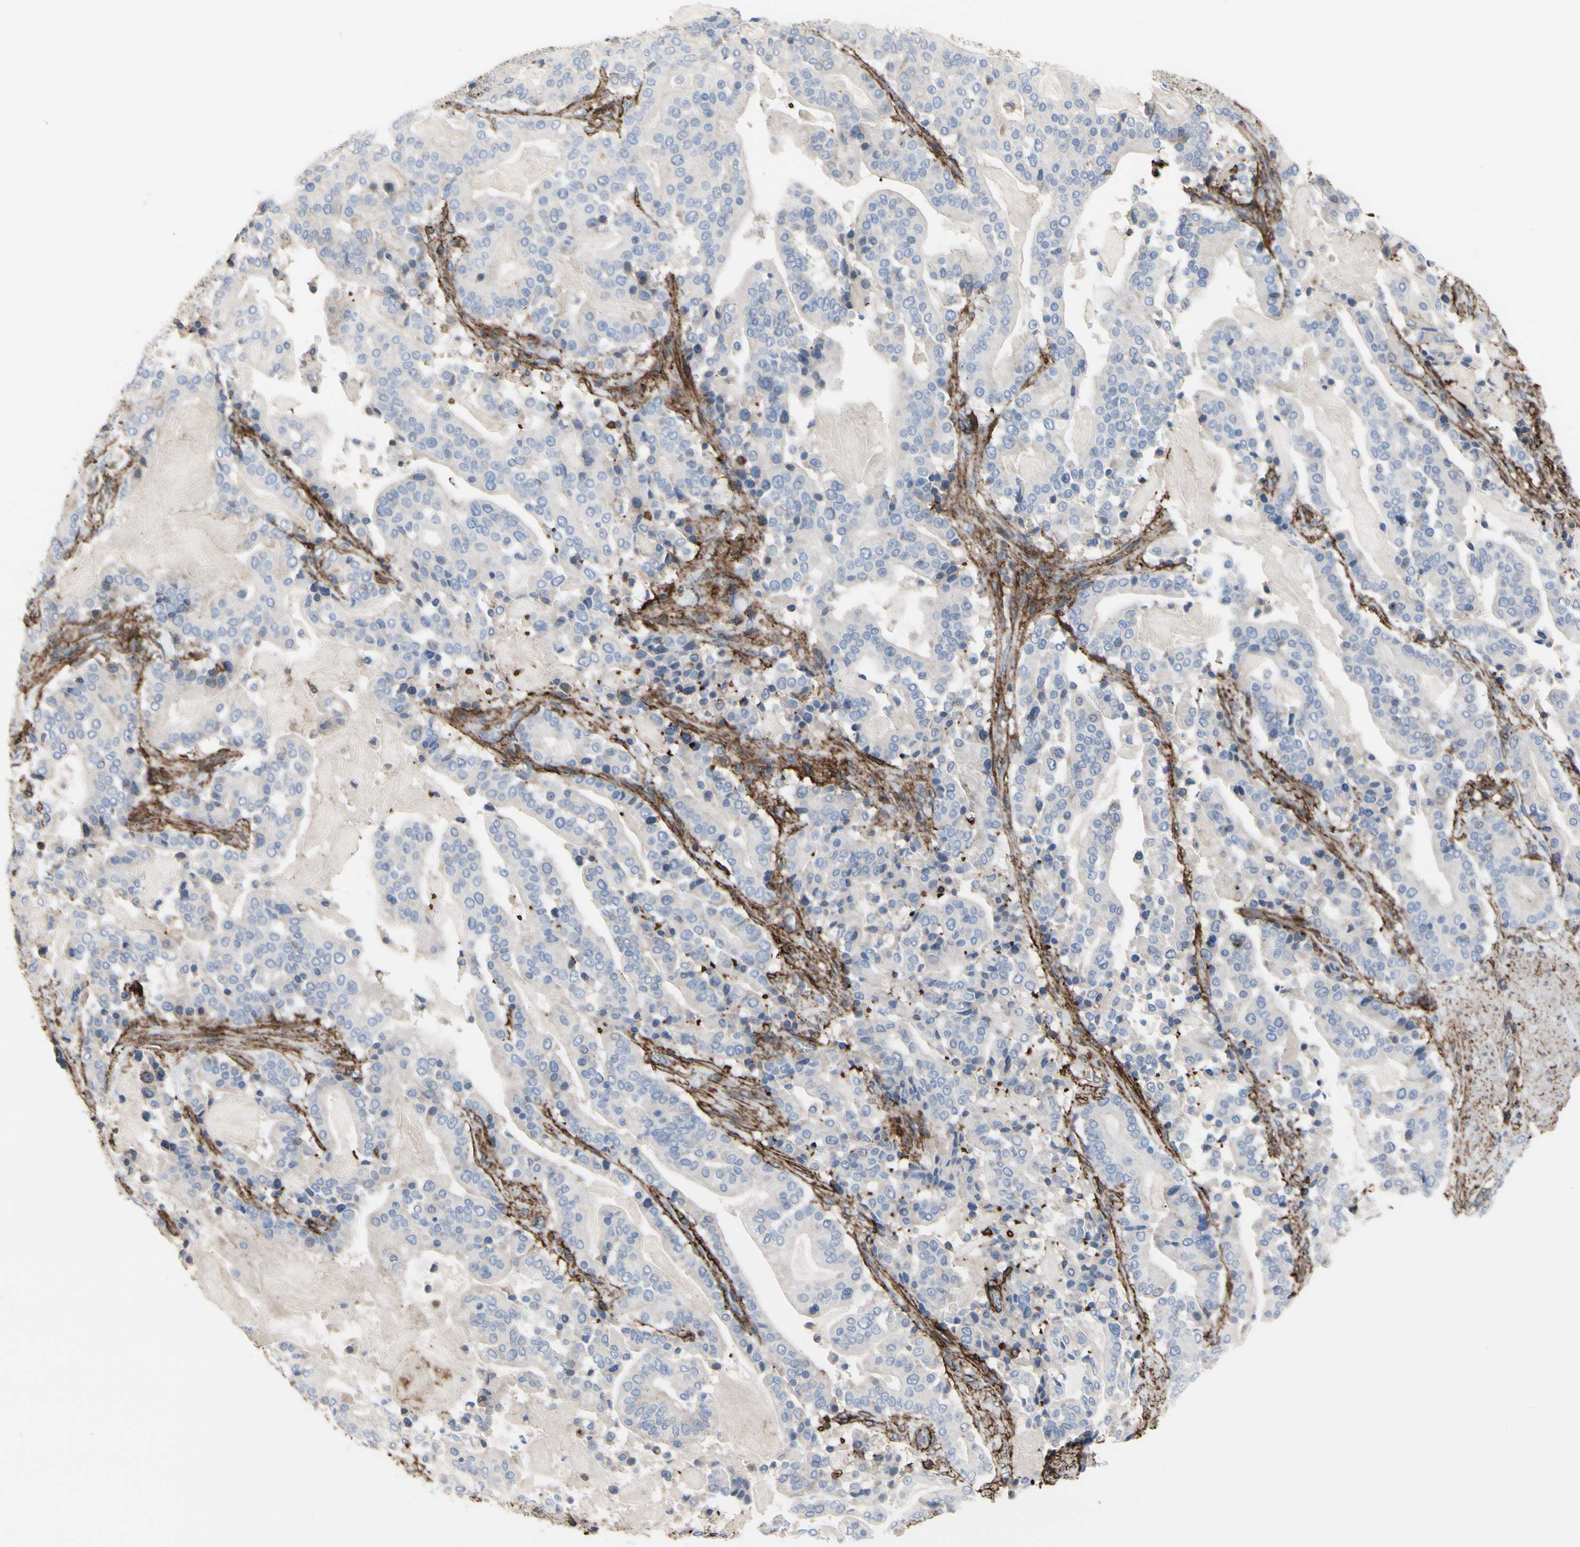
{"staining": {"intensity": "weak", "quantity": "25%-75%", "location": "cytoplasmic/membranous"}, "tissue": "pancreatic cancer", "cell_type": "Tumor cells", "image_type": "cancer", "snomed": [{"axis": "morphology", "description": "Adenocarcinoma, NOS"}, {"axis": "topography", "description": "Pancreas"}], "caption": "An IHC histopathology image of neoplastic tissue is shown. Protein staining in brown labels weak cytoplasmic/membranous positivity in adenocarcinoma (pancreatic) within tumor cells. The staining was performed using DAB (3,3'-diaminobenzidine) to visualize the protein expression in brown, while the nuclei were stained in blue with hematoxylin (Magnification: 20x).", "gene": "ANXA6", "patient": {"sex": "male", "age": 63}}